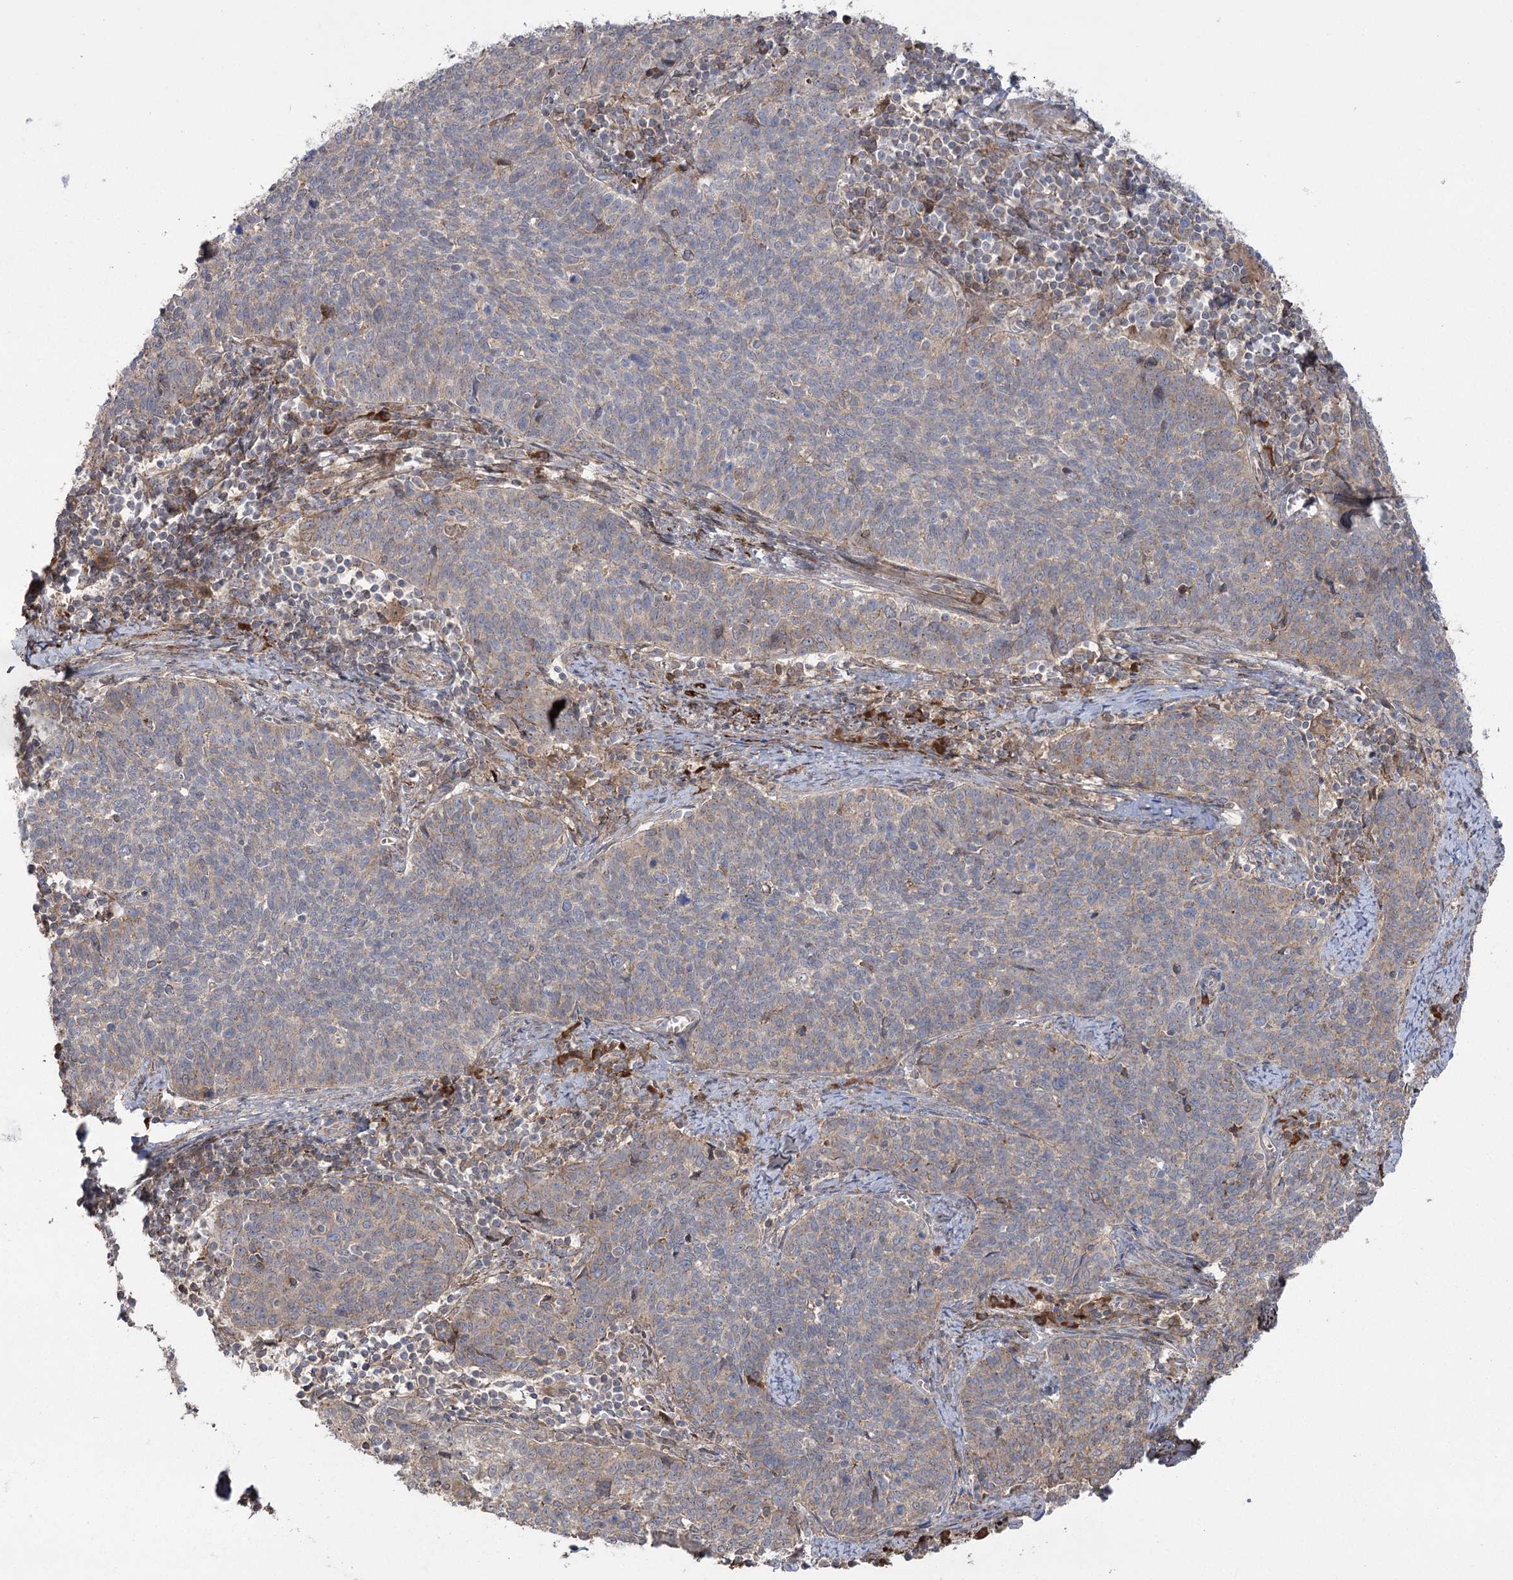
{"staining": {"intensity": "weak", "quantity": "25%-75%", "location": "cytoplasmic/membranous"}, "tissue": "cervical cancer", "cell_type": "Tumor cells", "image_type": "cancer", "snomed": [{"axis": "morphology", "description": "Squamous cell carcinoma, NOS"}, {"axis": "topography", "description": "Cervix"}], "caption": "There is low levels of weak cytoplasmic/membranous expression in tumor cells of cervical cancer, as demonstrated by immunohistochemical staining (brown color).", "gene": "KCNN2", "patient": {"sex": "female", "age": 39}}